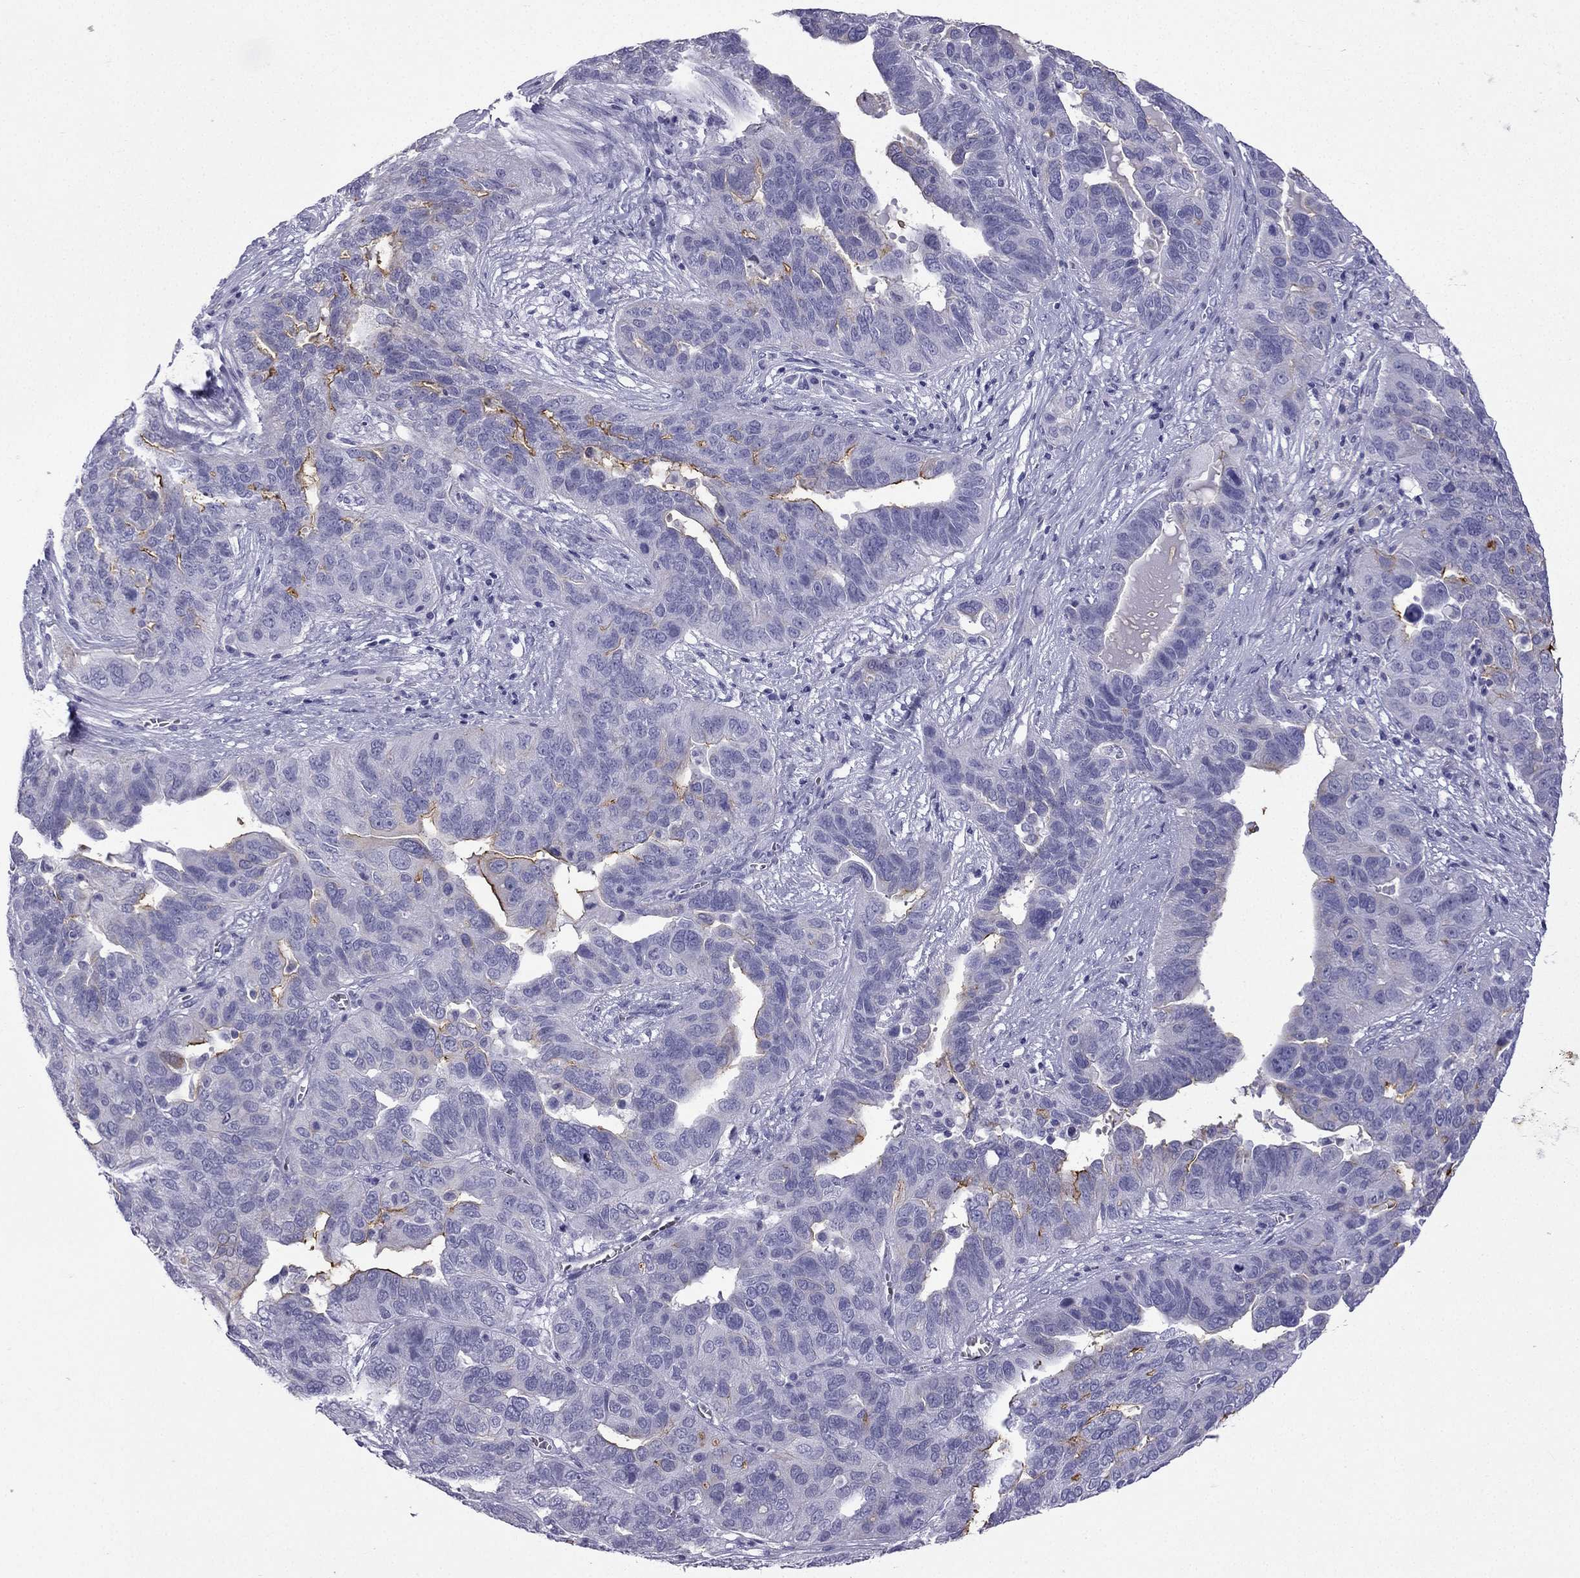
{"staining": {"intensity": "moderate", "quantity": "<25%", "location": "cytoplasmic/membranous"}, "tissue": "ovarian cancer", "cell_type": "Tumor cells", "image_type": "cancer", "snomed": [{"axis": "morphology", "description": "Carcinoma, endometroid"}, {"axis": "topography", "description": "Soft tissue"}, {"axis": "topography", "description": "Ovary"}], "caption": "High-magnification brightfield microscopy of endometroid carcinoma (ovarian) stained with DAB (3,3'-diaminobenzidine) (brown) and counterstained with hematoxylin (blue). tumor cells exhibit moderate cytoplasmic/membranous expression is appreciated in about<25% of cells. The protein is shown in brown color, while the nuclei are stained blue.", "gene": "GJA8", "patient": {"sex": "female", "age": 52}}